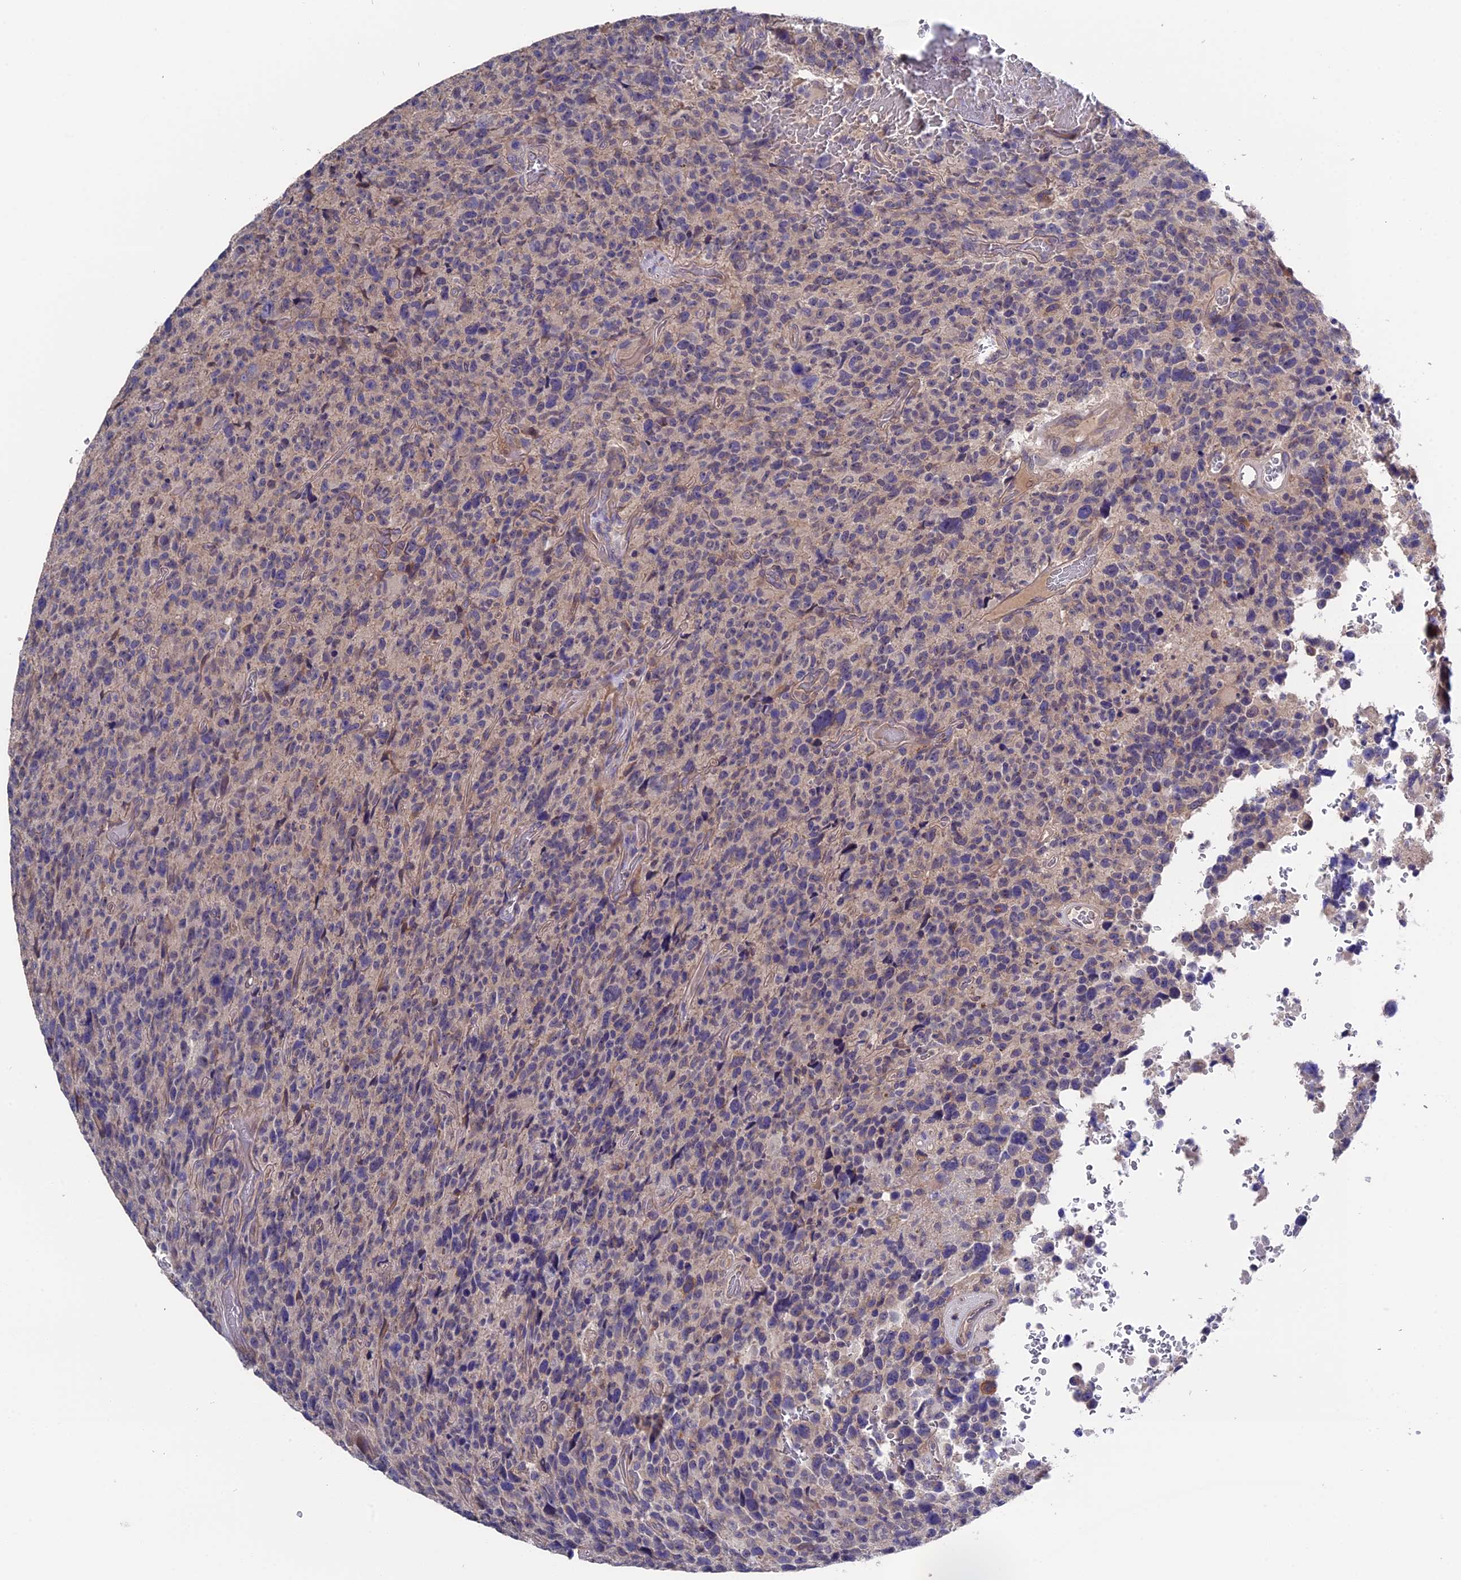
{"staining": {"intensity": "negative", "quantity": "none", "location": "none"}, "tissue": "glioma", "cell_type": "Tumor cells", "image_type": "cancer", "snomed": [{"axis": "morphology", "description": "Glioma, malignant, High grade"}, {"axis": "topography", "description": "Brain"}], "caption": "Immunohistochemistry (IHC) of glioma demonstrates no expression in tumor cells. (Brightfield microscopy of DAB IHC at high magnification).", "gene": "ZCCHC2", "patient": {"sex": "male", "age": 69}}